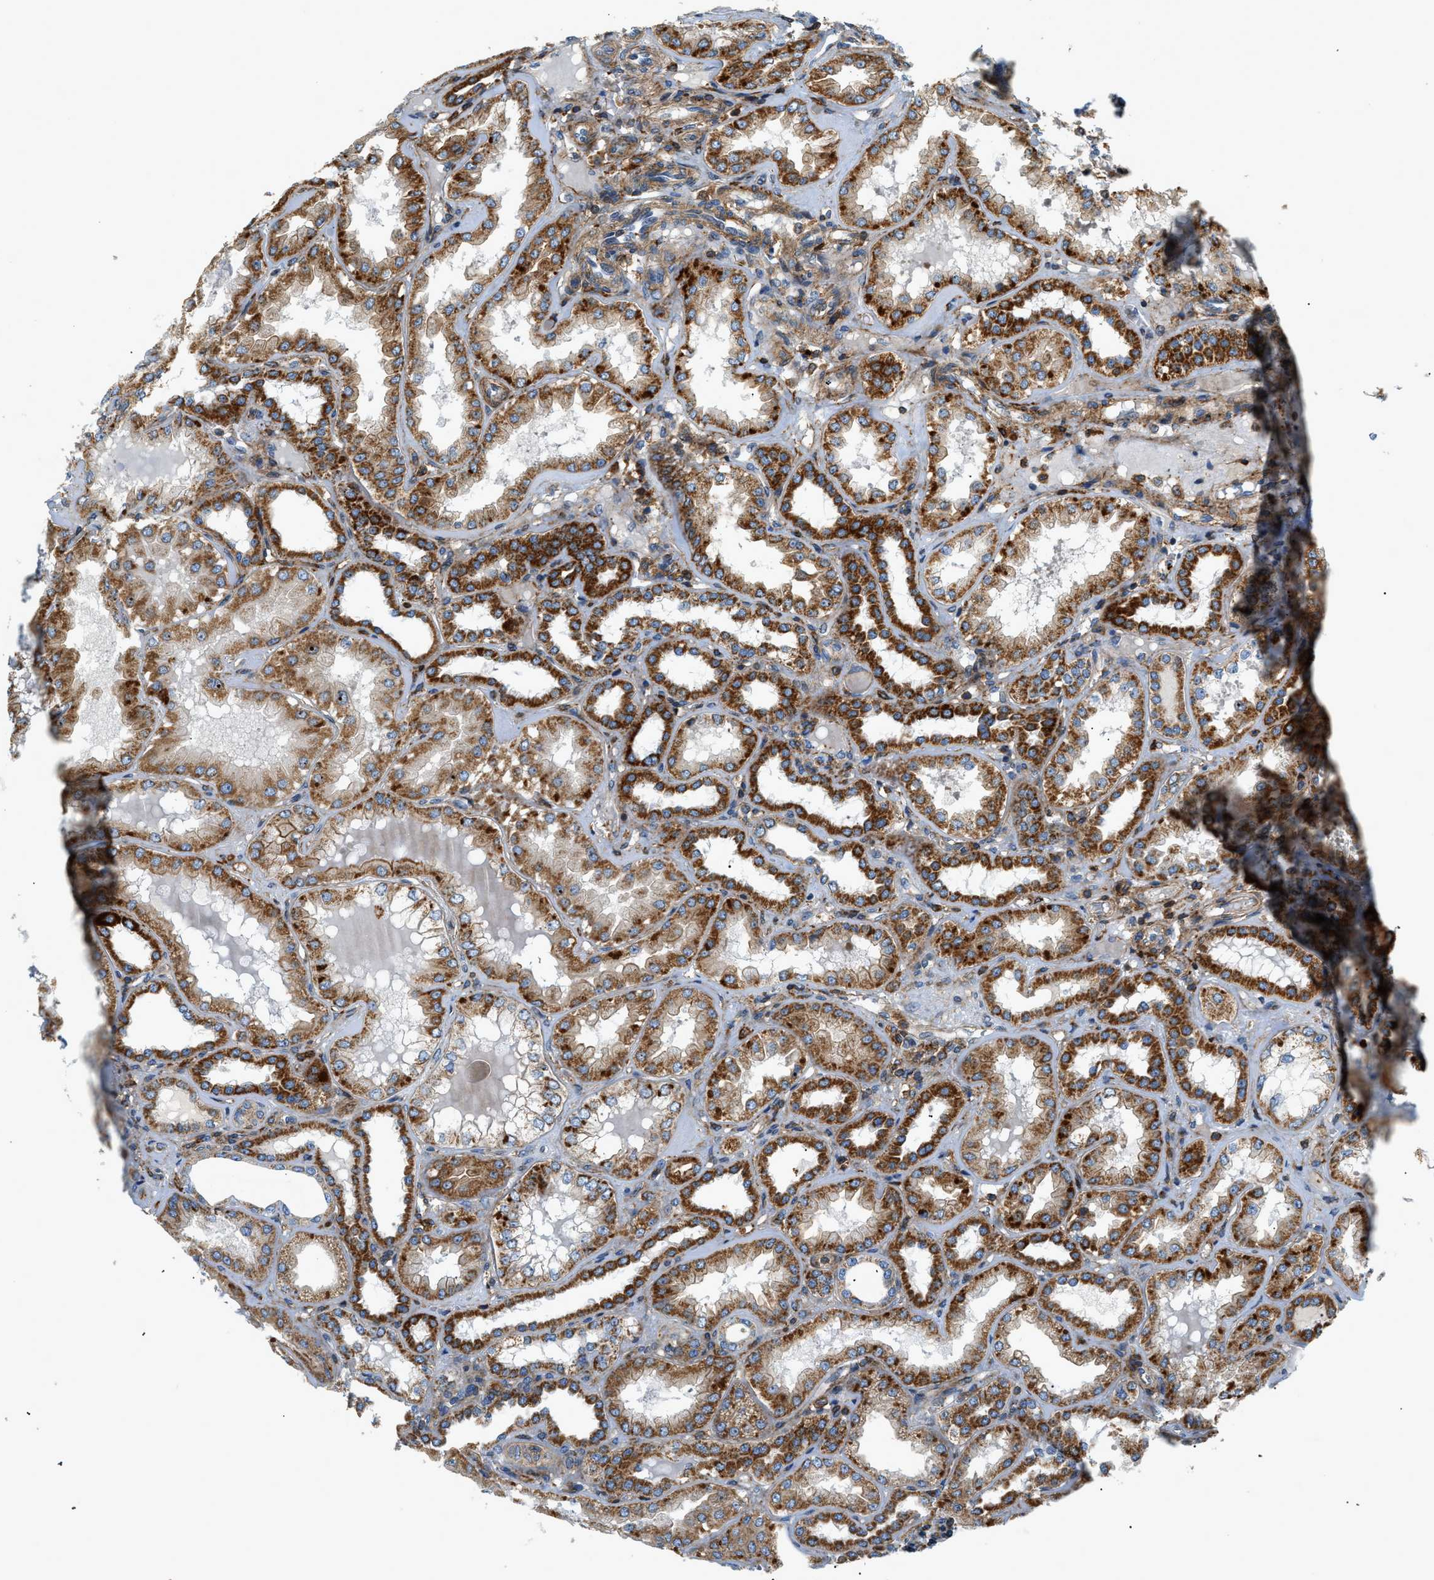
{"staining": {"intensity": "moderate", "quantity": "25%-75%", "location": "cytoplasmic/membranous"}, "tissue": "kidney", "cell_type": "Cells in glomeruli", "image_type": "normal", "snomed": [{"axis": "morphology", "description": "Normal tissue, NOS"}, {"axis": "topography", "description": "Kidney"}], "caption": "Cells in glomeruli reveal medium levels of moderate cytoplasmic/membranous expression in approximately 25%-75% of cells in unremarkable human kidney. The staining is performed using DAB (3,3'-diaminobenzidine) brown chromogen to label protein expression. The nuclei are counter-stained blue using hematoxylin.", "gene": "DHODH", "patient": {"sex": "female", "age": 56}}